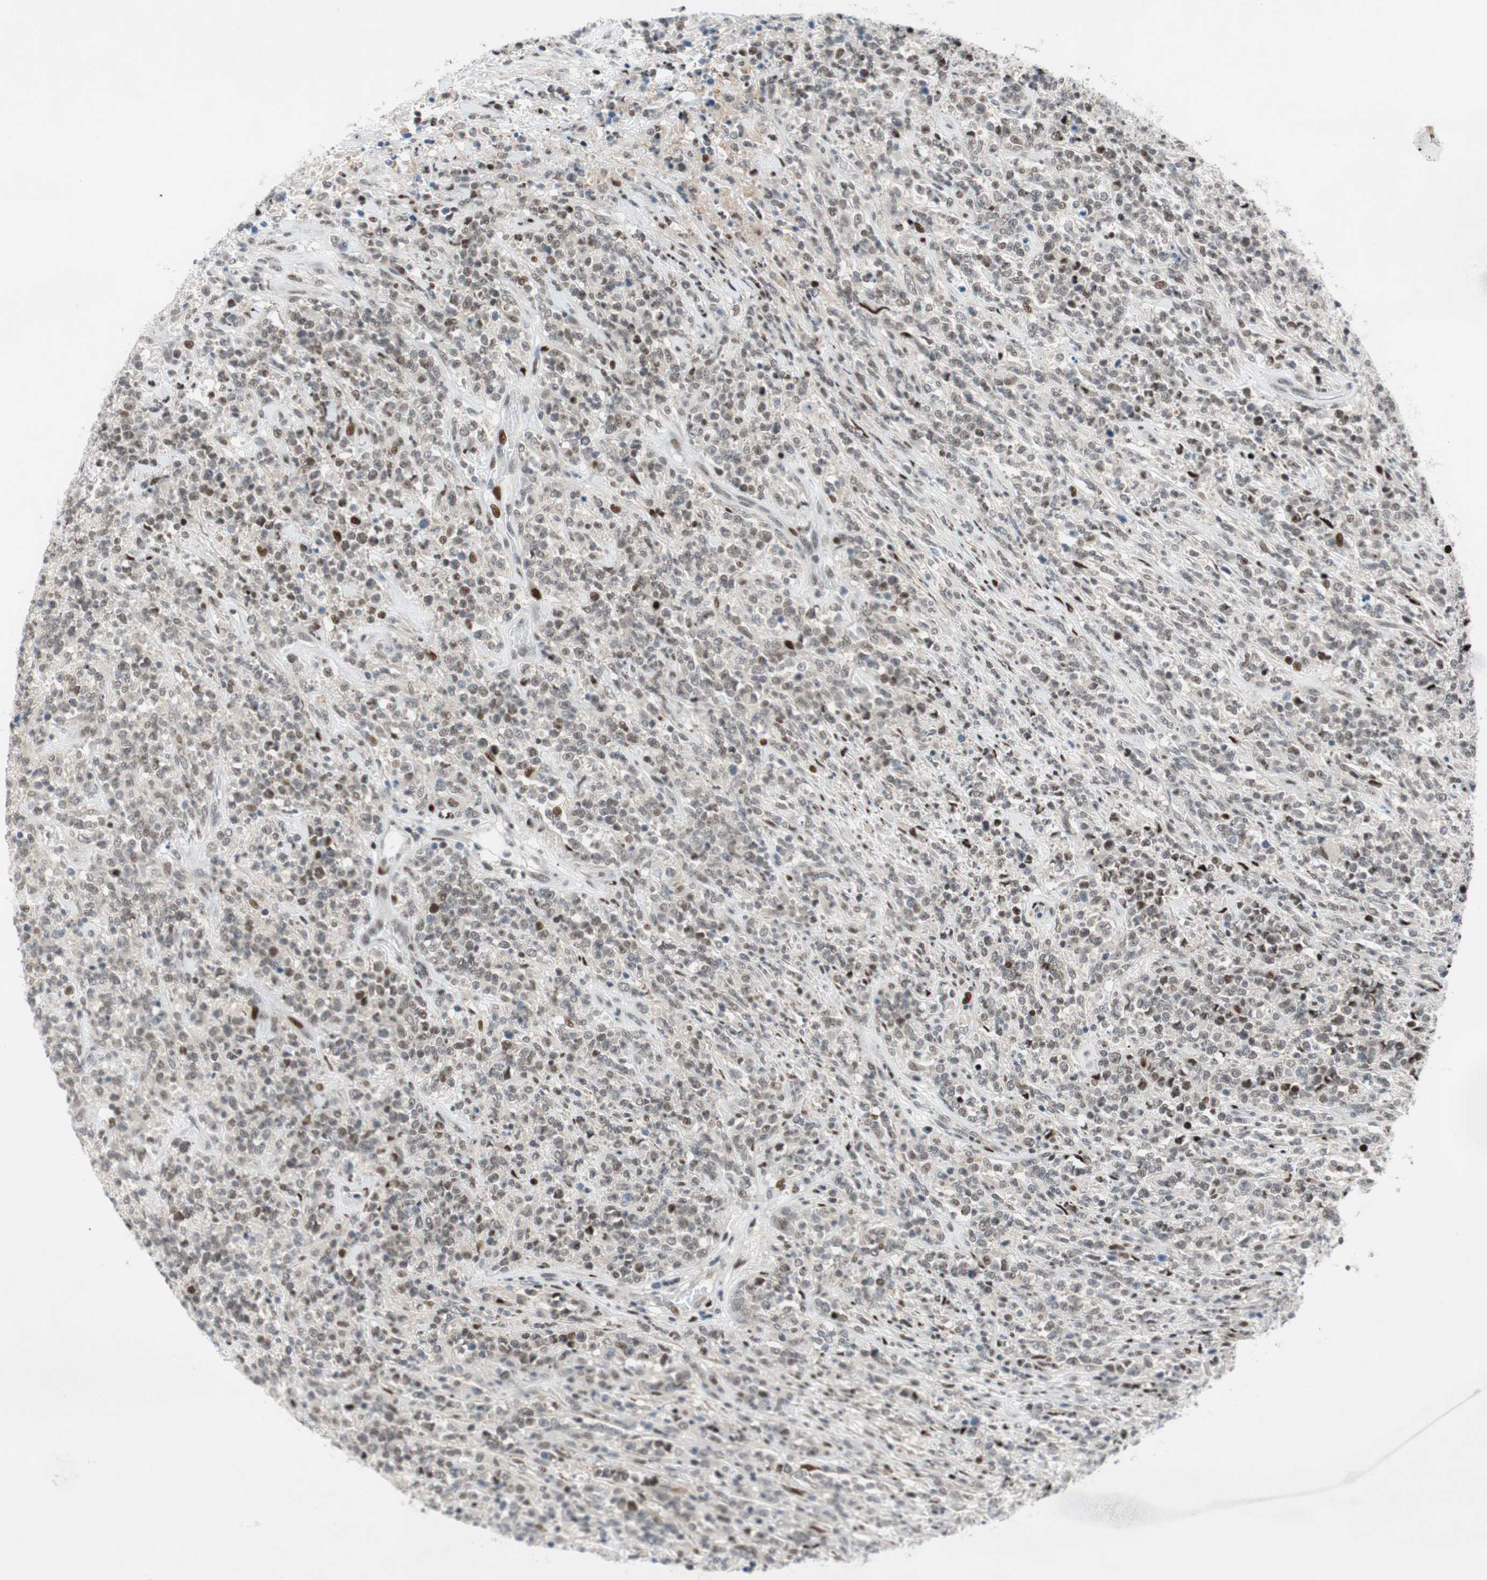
{"staining": {"intensity": "moderate", "quantity": "25%-75%", "location": "nuclear"}, "tissue": "lymphoma", "cell_type": "Tumor cells", "image_type": "cancer", "snomed": [{"axis": "morphology", "description": "Malignant lymphoma, non-Hodgkin's type, High grade"}, {"axis": "topography", "description": "Soft tissue"}], "caption": "This is a micrograph of immunohistochemistry (IHC) staining of malignant lymphoma, non-Hodgkin's type (high-grade), which shows moderate expression in the nuclear of tumor cells.", "gene": "FBXO44", "patient": {"sex": "male", "age": 18}}